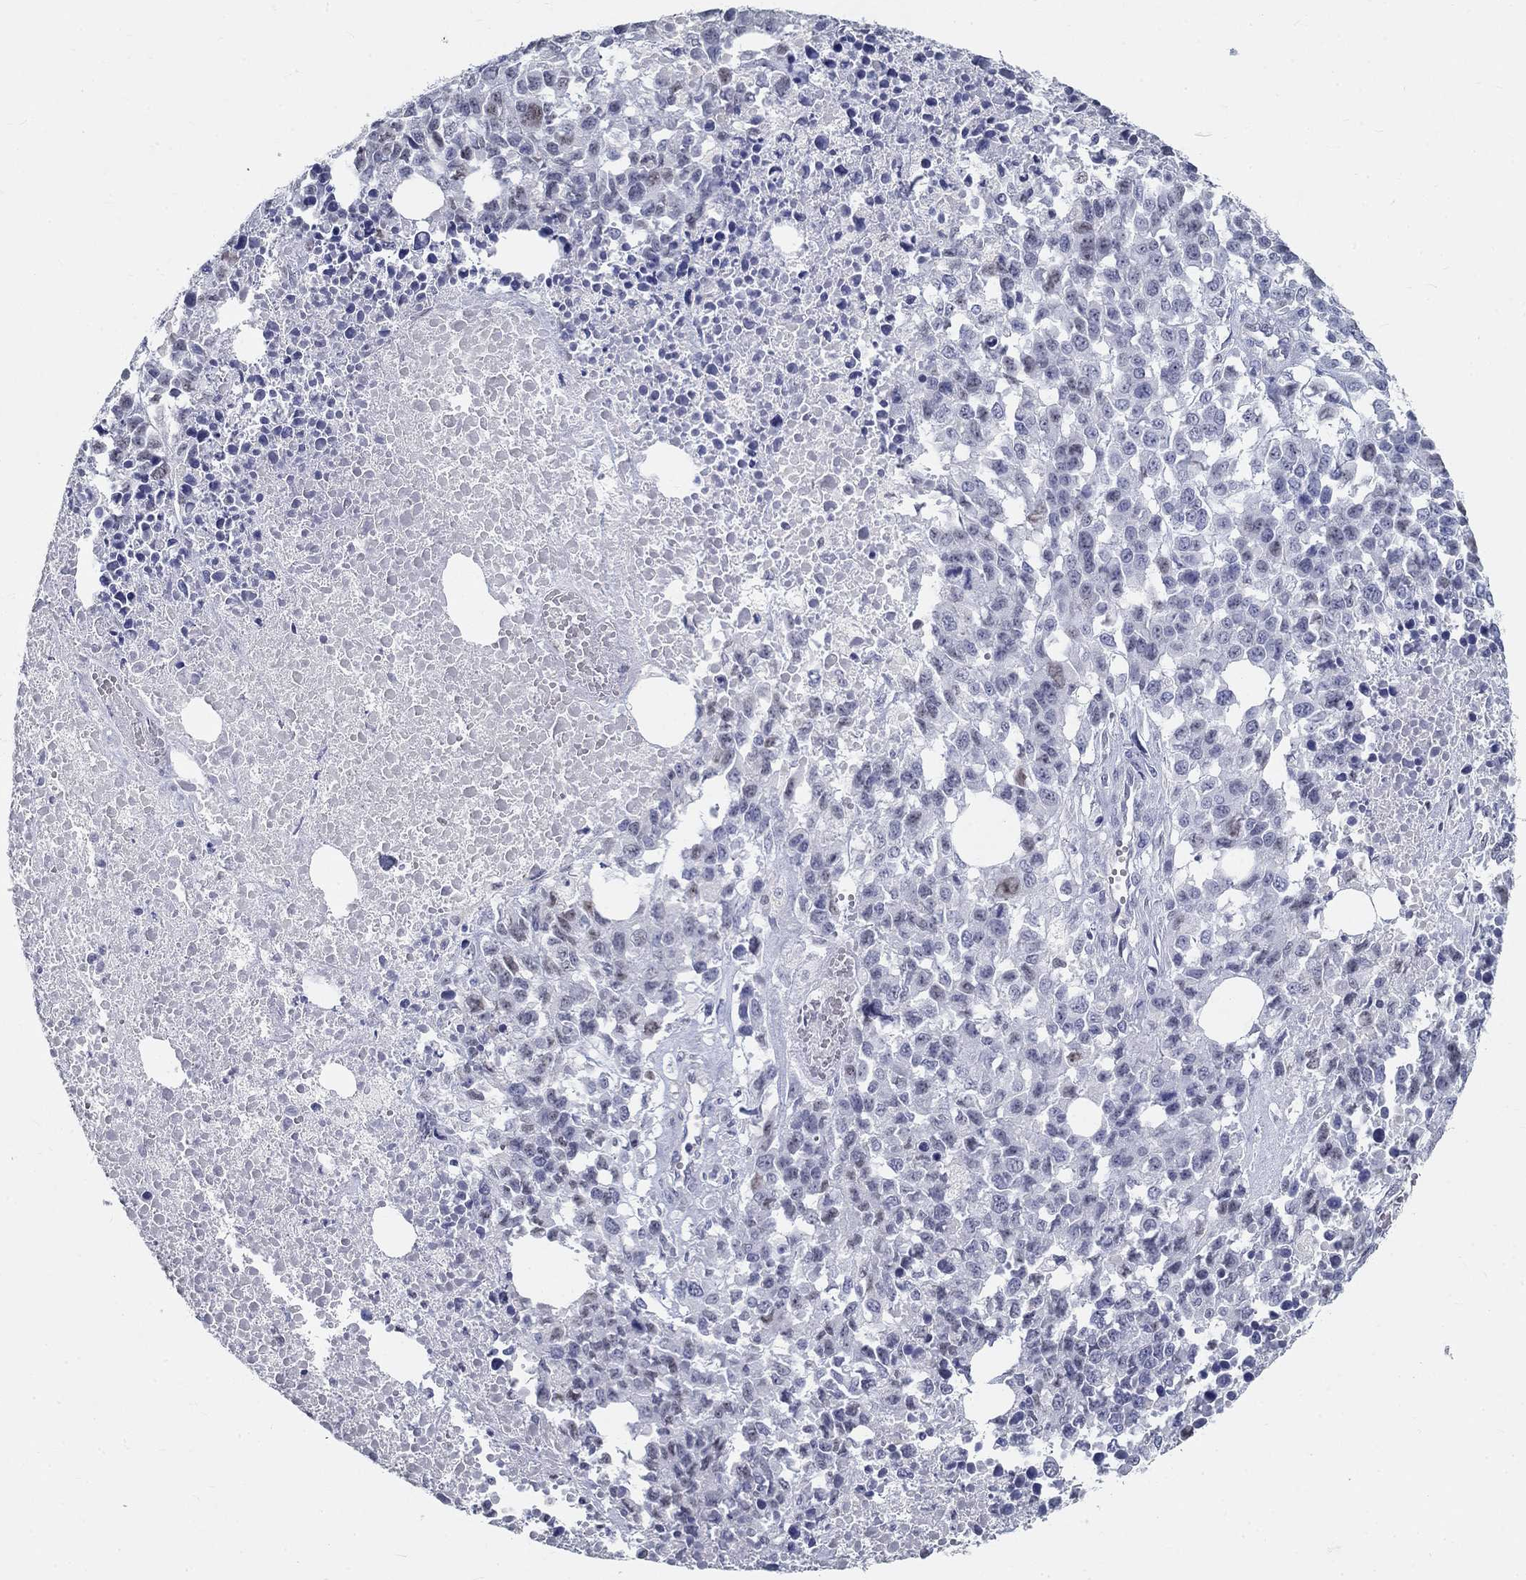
{"staining": {"intensity": "negative", "quantity": "none", "location": "none"}, "tissue": "melanoma", "cell_type": "Tumor cells", "image_type": "cancer", "snomed": [{"axis": "morphology", "description": "Malignant melanoma, Metastatic site"}, {"axis": "topography", "description": "Skin"}], "caption": "This is an IHC photomicrograph of human malignant melanoma (metastatic site). There is no positivity in tumor cells.", "gene": "GUCA1A", "patient": {"sex": "male", "age": 84}}